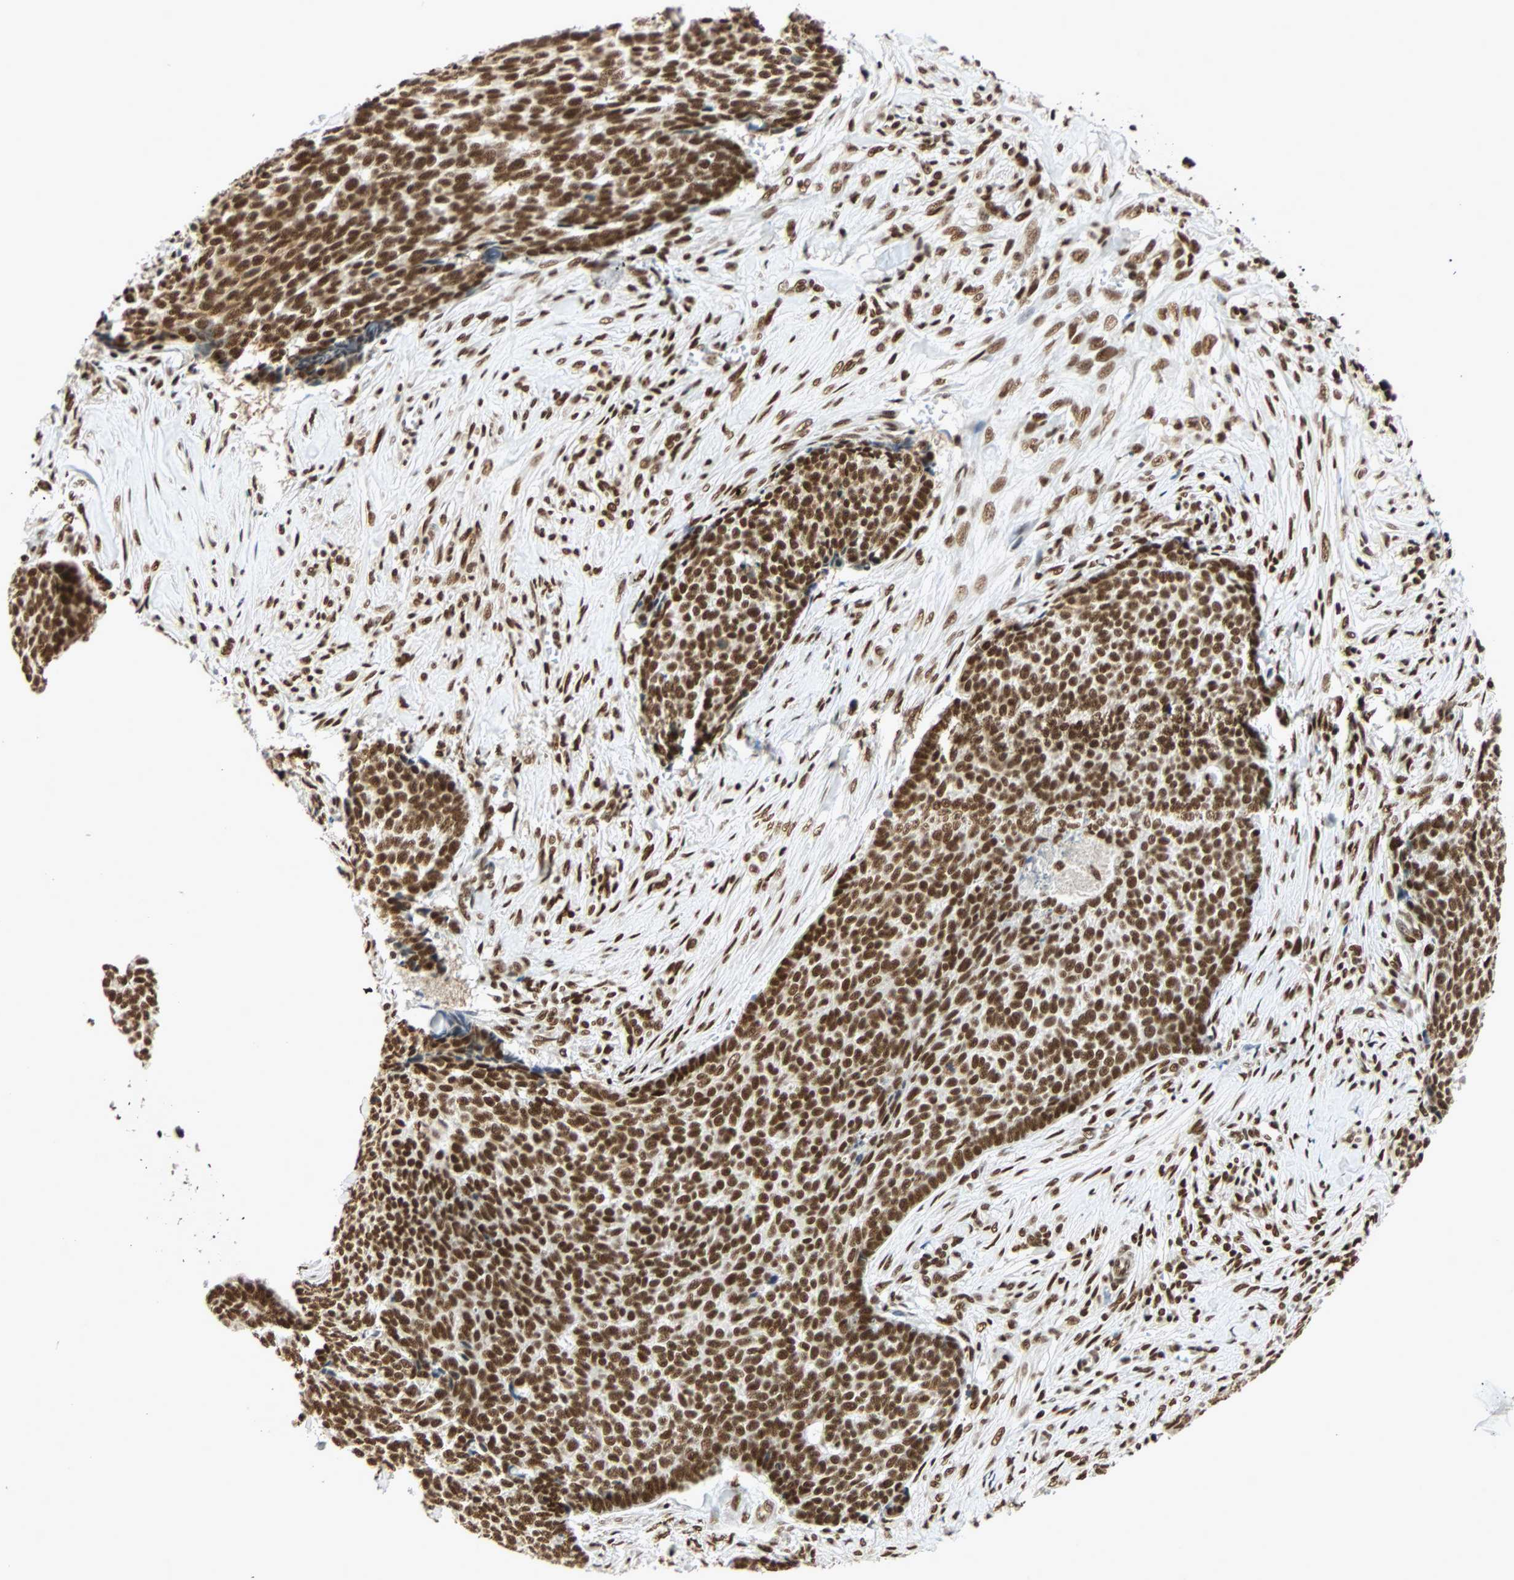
{"staining": {"intensity": "strong", "quantity": ">75%", "location": "nuclear"}, "tissue": "skin cancer", "cell_type": "Tumor cells", "image_type": "cancer", "snomed": [{"axis": "morphology", "description": "Basal cell carcinoma"}, {"axis": "topography", "description": "Skin"}], "caption": "Immunohistochemical staining of skin cancer exhibits high levels of strong nuclear positivity in about >75% of tumor cells.", "gene": "CDK12", "patient": {"sex": "male", "age": 84}}